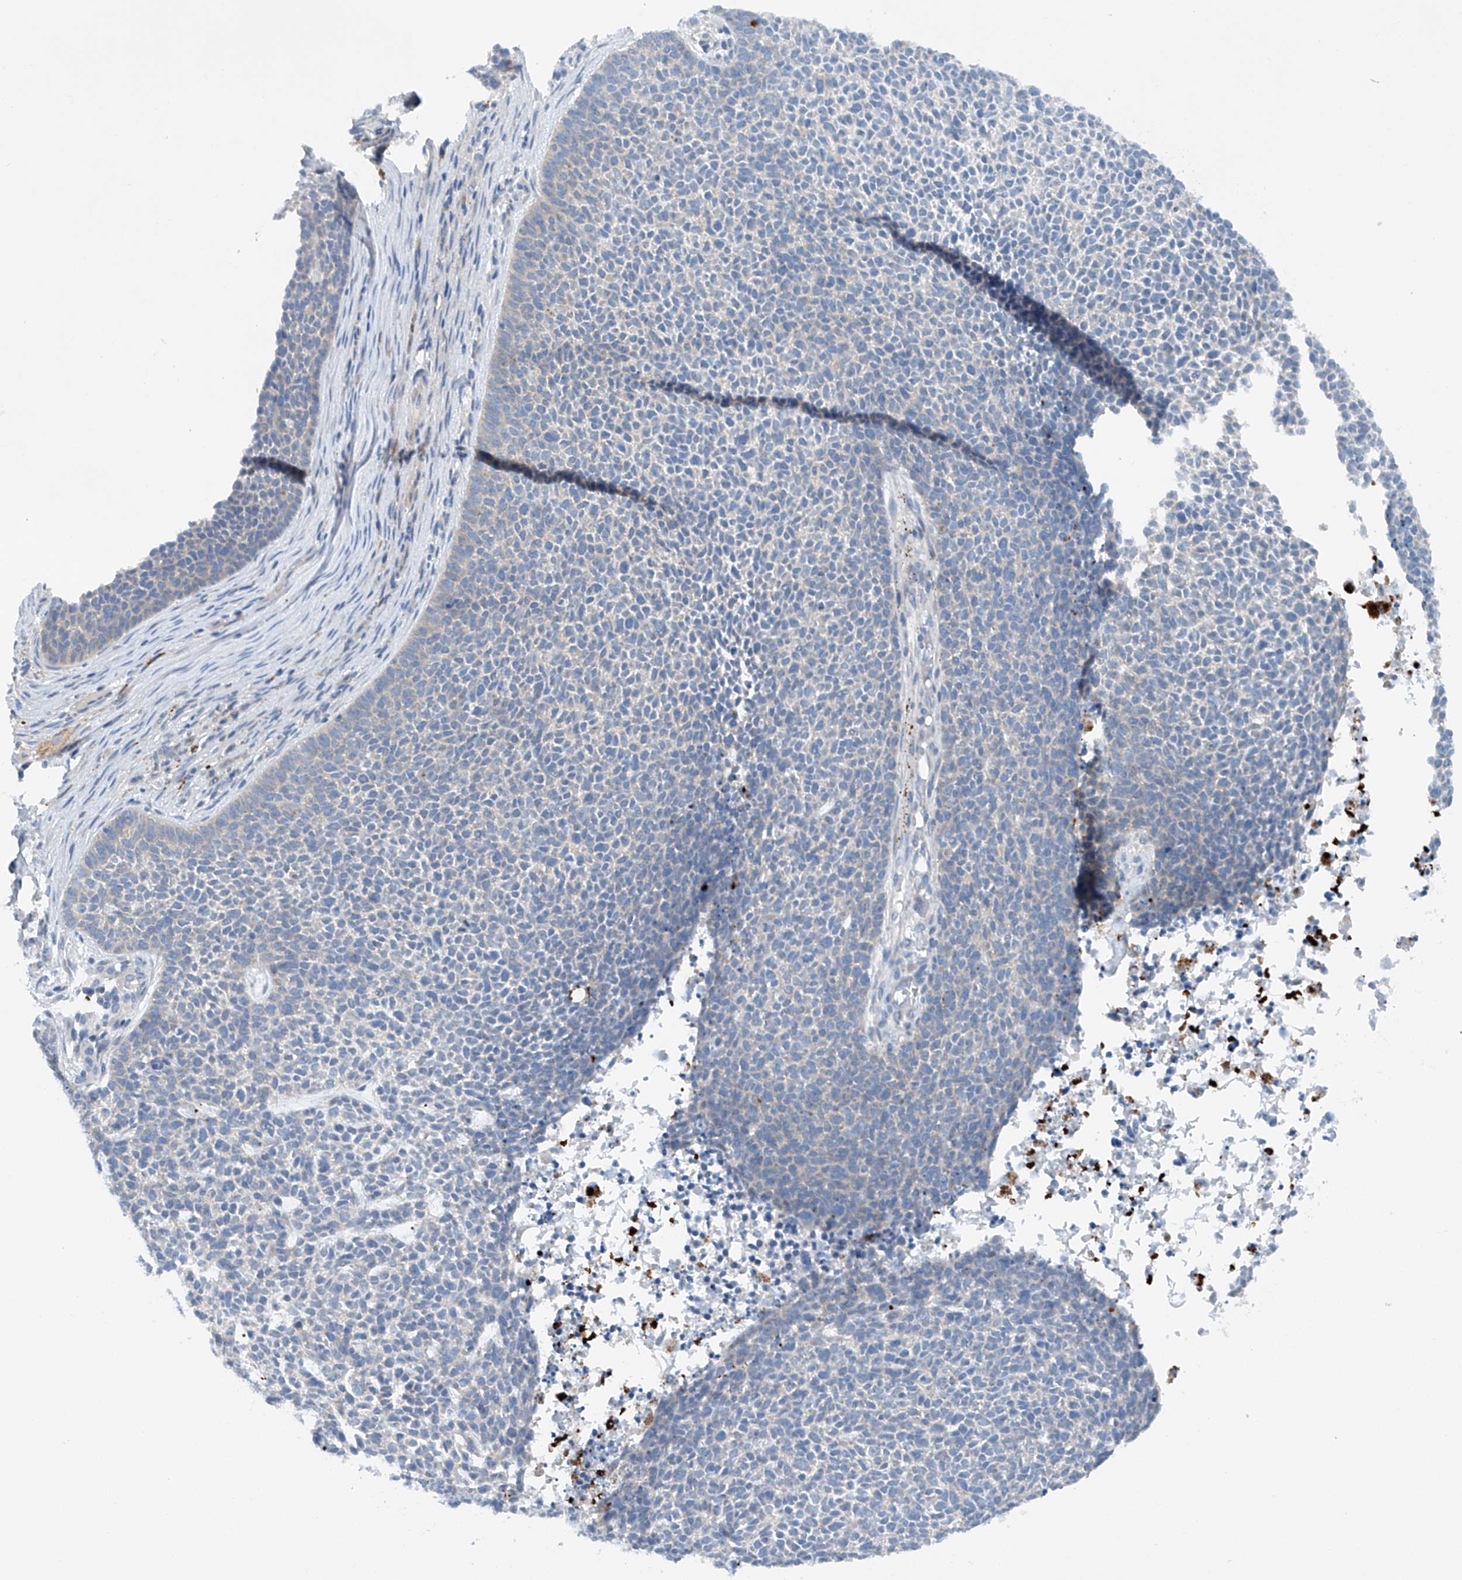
{"staining": {"intensity": "negative", "quantity": "none", "location": "none"}, "tissue": "skin cancer", "cell_type": "Tumor cells", "image_type": "cancer", "snomed": [{"axis": "morphology", "description": "Basal cell carcinoma"}, {"axis": "topography", "description": "Skin"}], "caption": "This is a micrograph of immunohistochemistry staining of skin cancer (basal cell carcinoma), which shows no expression in tumor cells.", "gene": "CEP85L", "patient": {"sex": "female", "age": 84}}